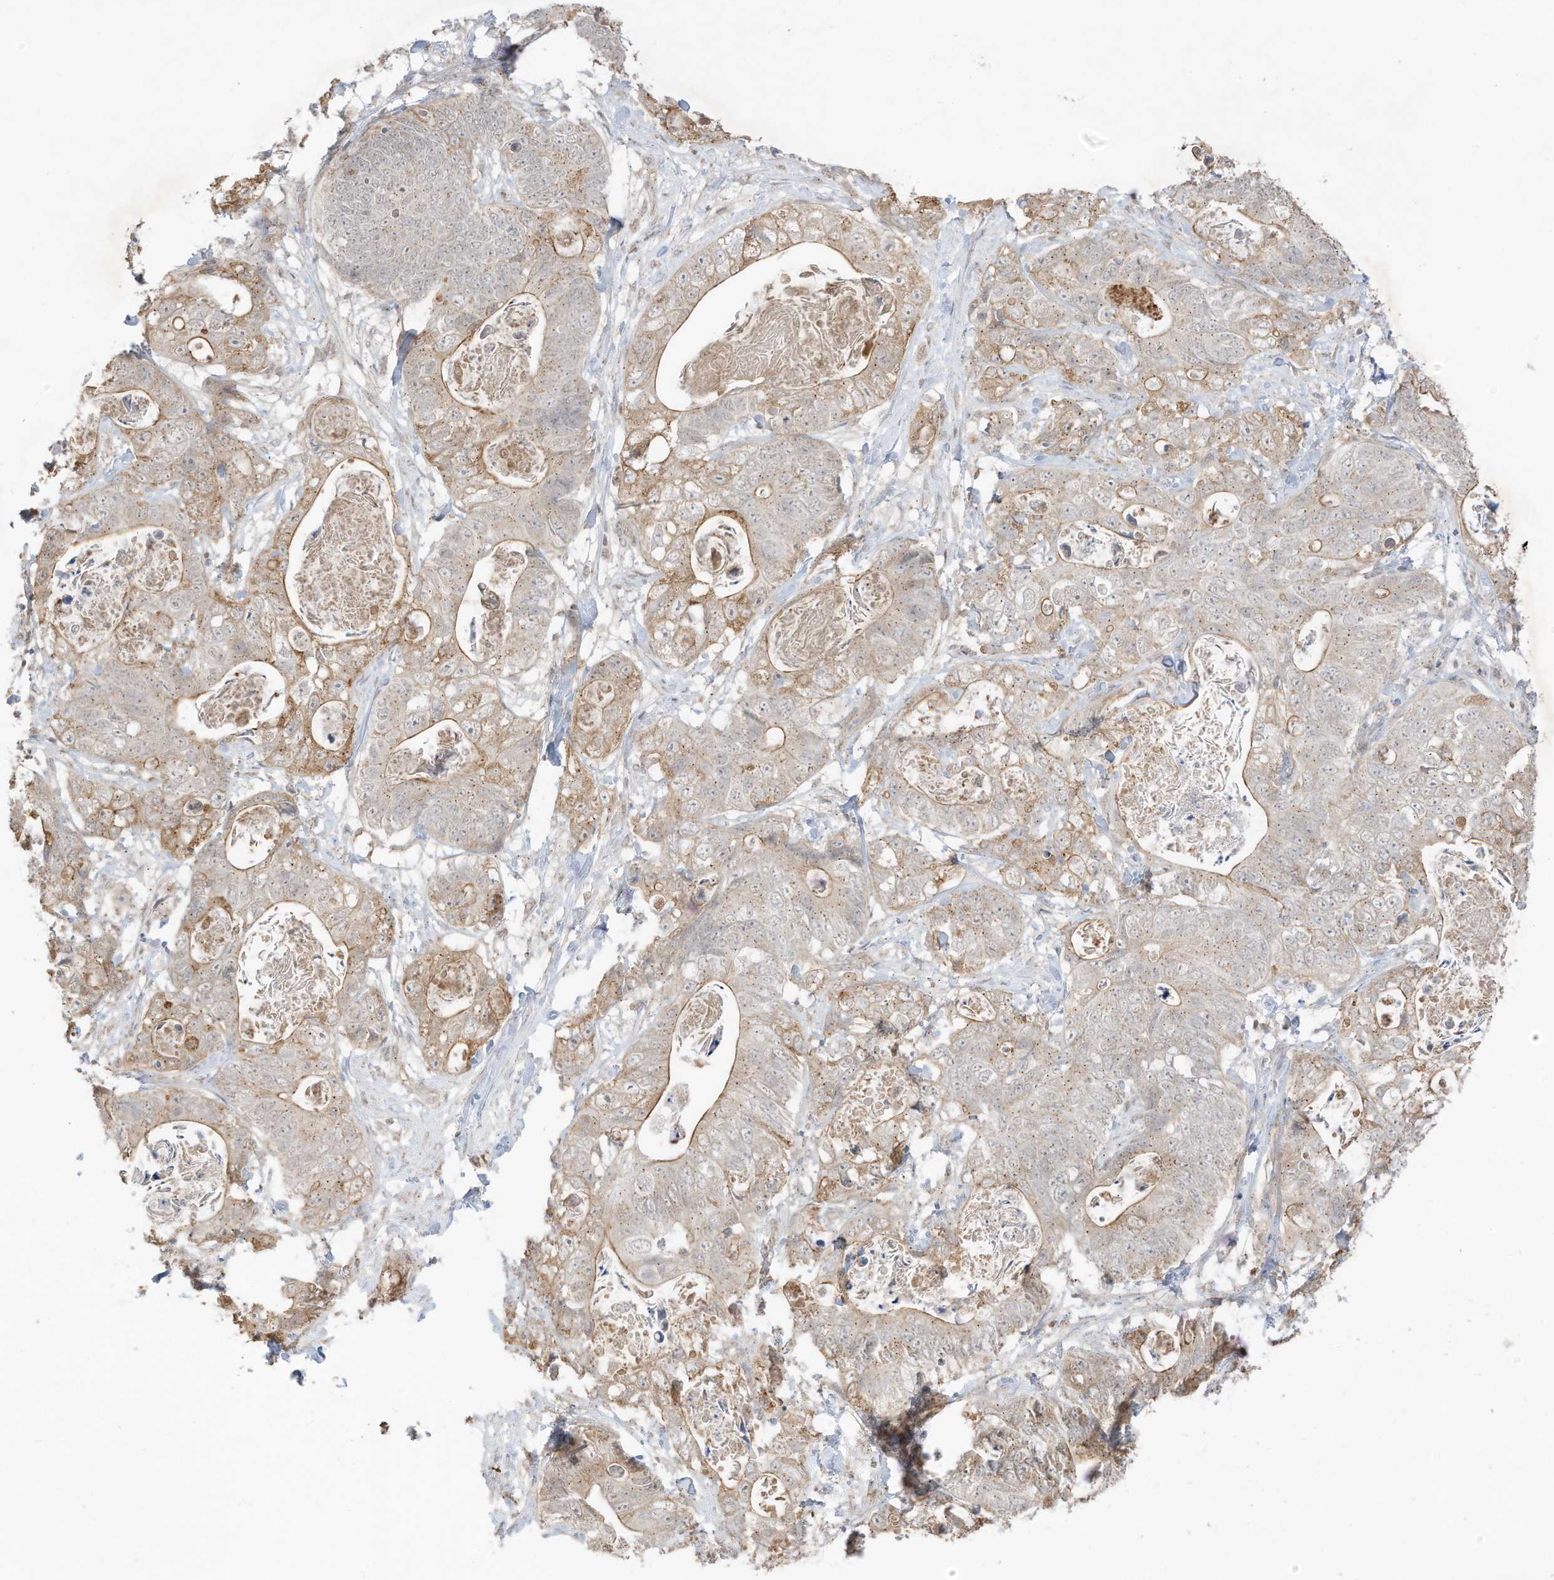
{"staining": {"intensity": "moderate", "quantity": "<25%", "location": "cytoplasmic/membranous"}, "tissue": "stomach cancer", "cell_type": "Tumor cells", "image_type": "cancer", "snomed": [{"axis": "morphology", "description": "Normal tissue, NOS"}, {"axis": "morphology", "description": "Adenocarcinoma, NOS"}, {"axis": "topography", "description": "Stomach"}], "caption": "Tumor cells display moderate cytoplasmic/membranous expression in about <25% of cells in stomach adenocarcinoma.", "gene": "N4BP3", "patient": {"sex": "female", "age": 89}}